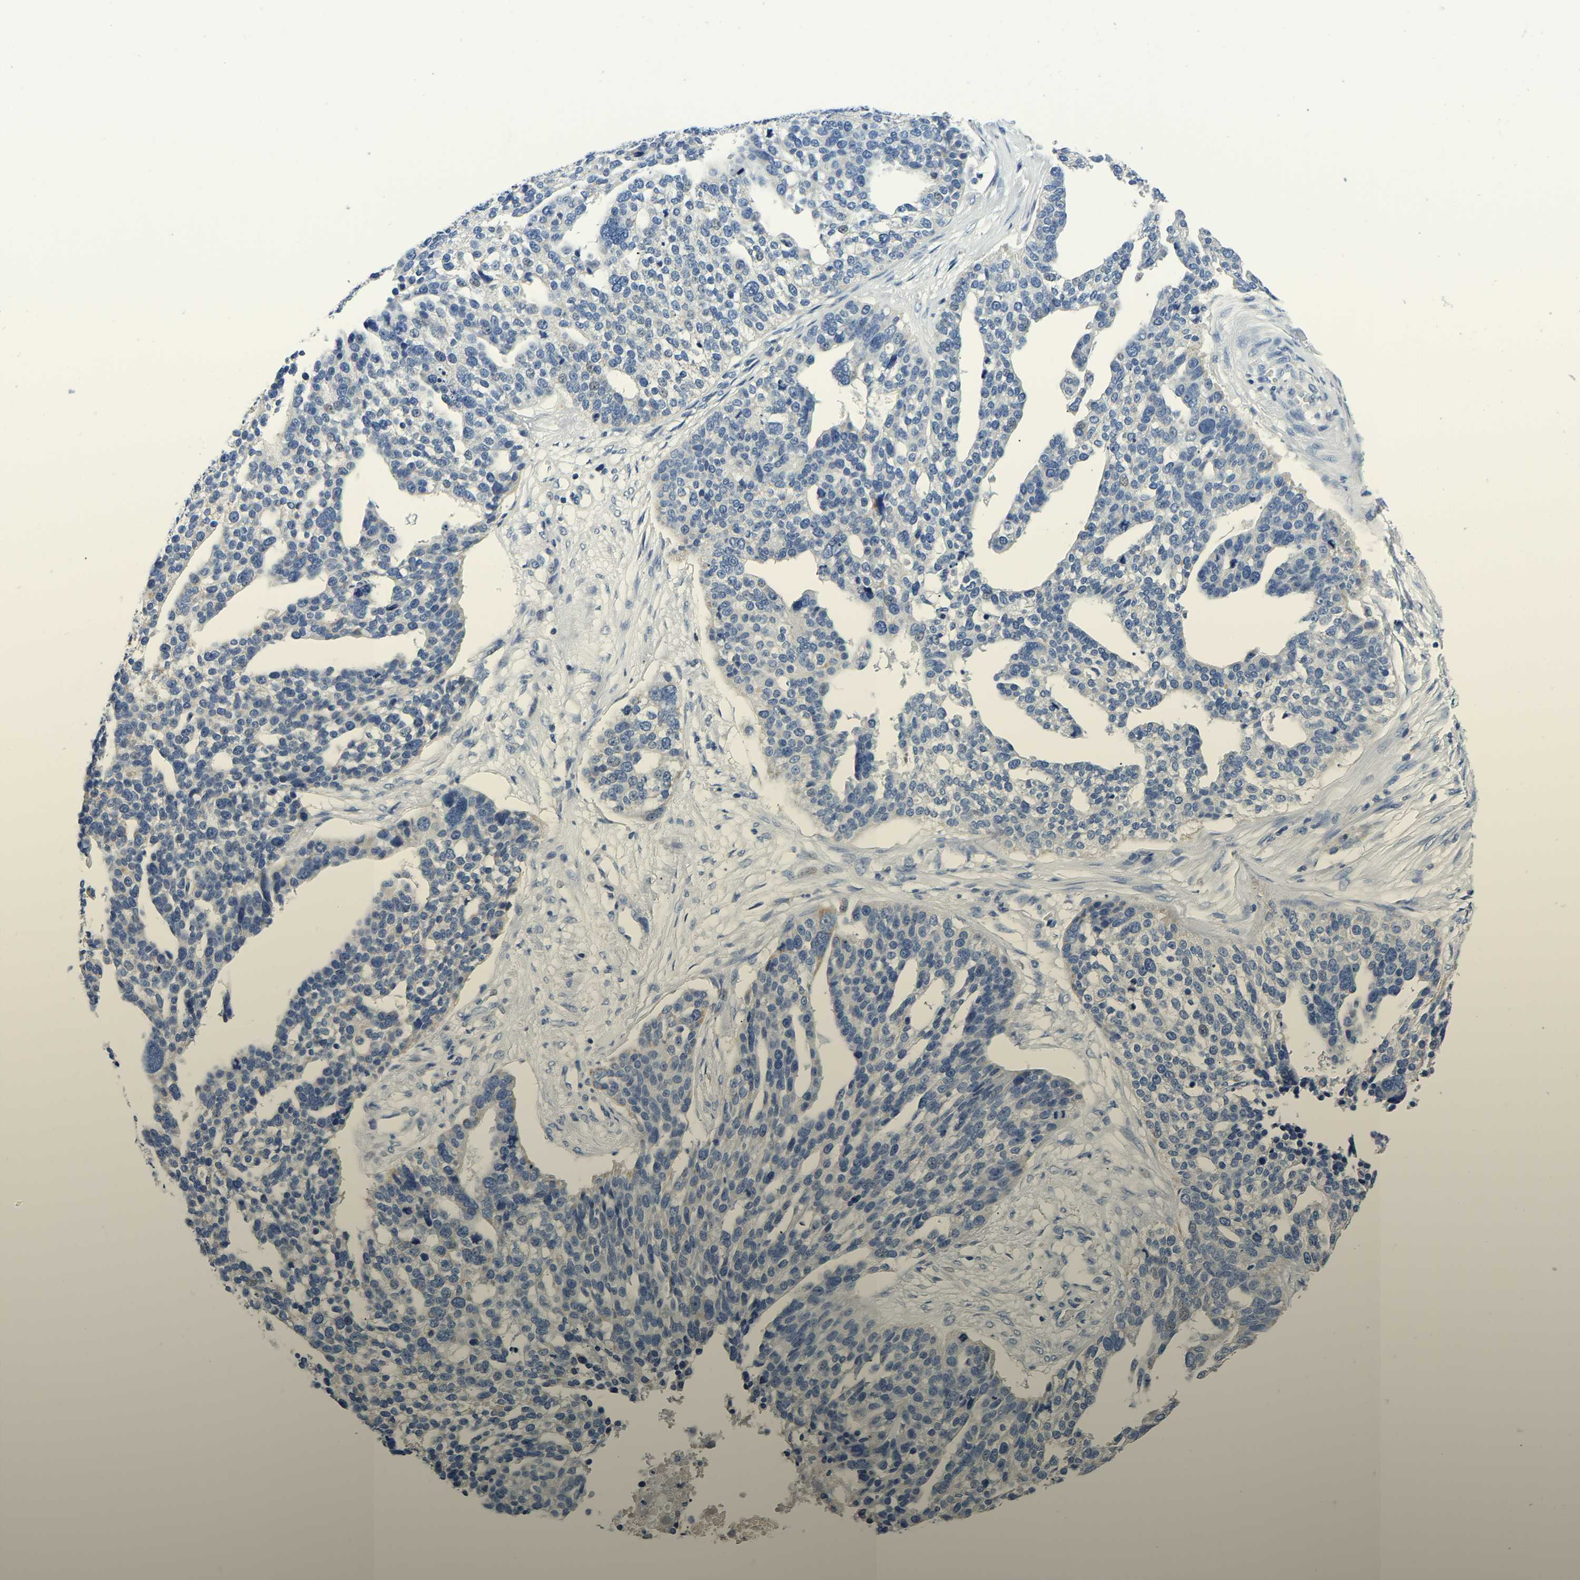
{"staining": {"intensity": "negative", "quantity": "none", "location": "none"}, "tissue": "ovarian cancer", "cell_type": "Tumor cells", "image_type": "cancer", "snomed": [{"axis": "morphology", "description": "Cystadenocarcinoma, serous, NOS"}, {"axis": "topography", "description": "Ovary"}], "caption": "This is a image of immunohistochemistry staining of ovarian serous cystadenocarcinoma, which shows no expression in tumor cells.", "gene": "PCK2", "patient": {"sex": "female", "age": 59}}